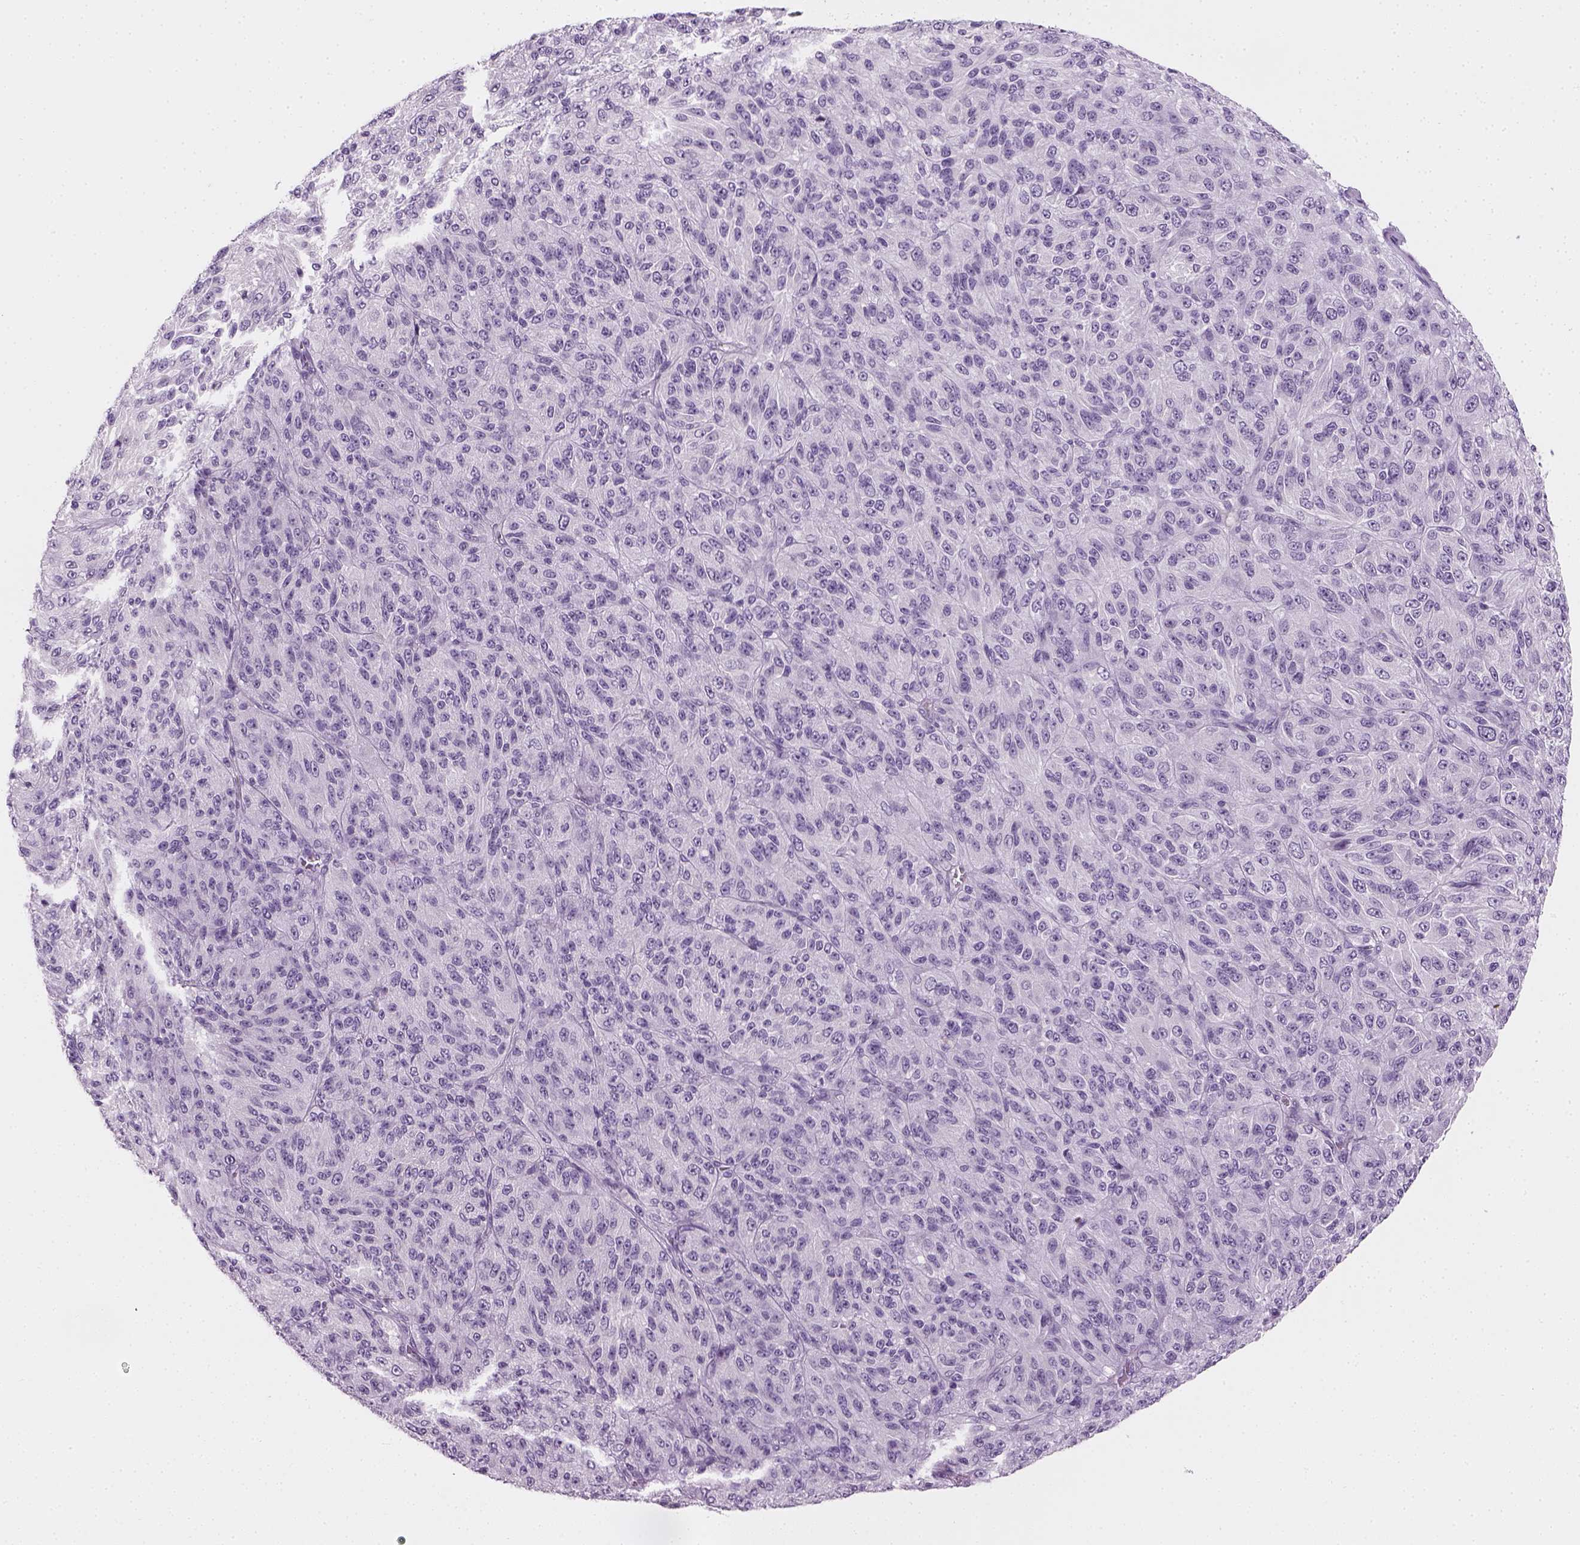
{"staining": {"intensity": "negative", "quantity": "none", "location": "none"}, "tissue": "melanoma", "cell_type": "Tumor cells", "image_type": "cancer", "snomed": [{"axis": "morphology", "description": "Malignant melanoma, Metastatic site"}, {"axis": "topography", "description": "Brain"}], "caption": "This is an immunohistochemistry (IHC) image of melanoma. There is no expression in tumor cells.", "gene": "TH", "patient": {"sex": "female", "age": 56}}